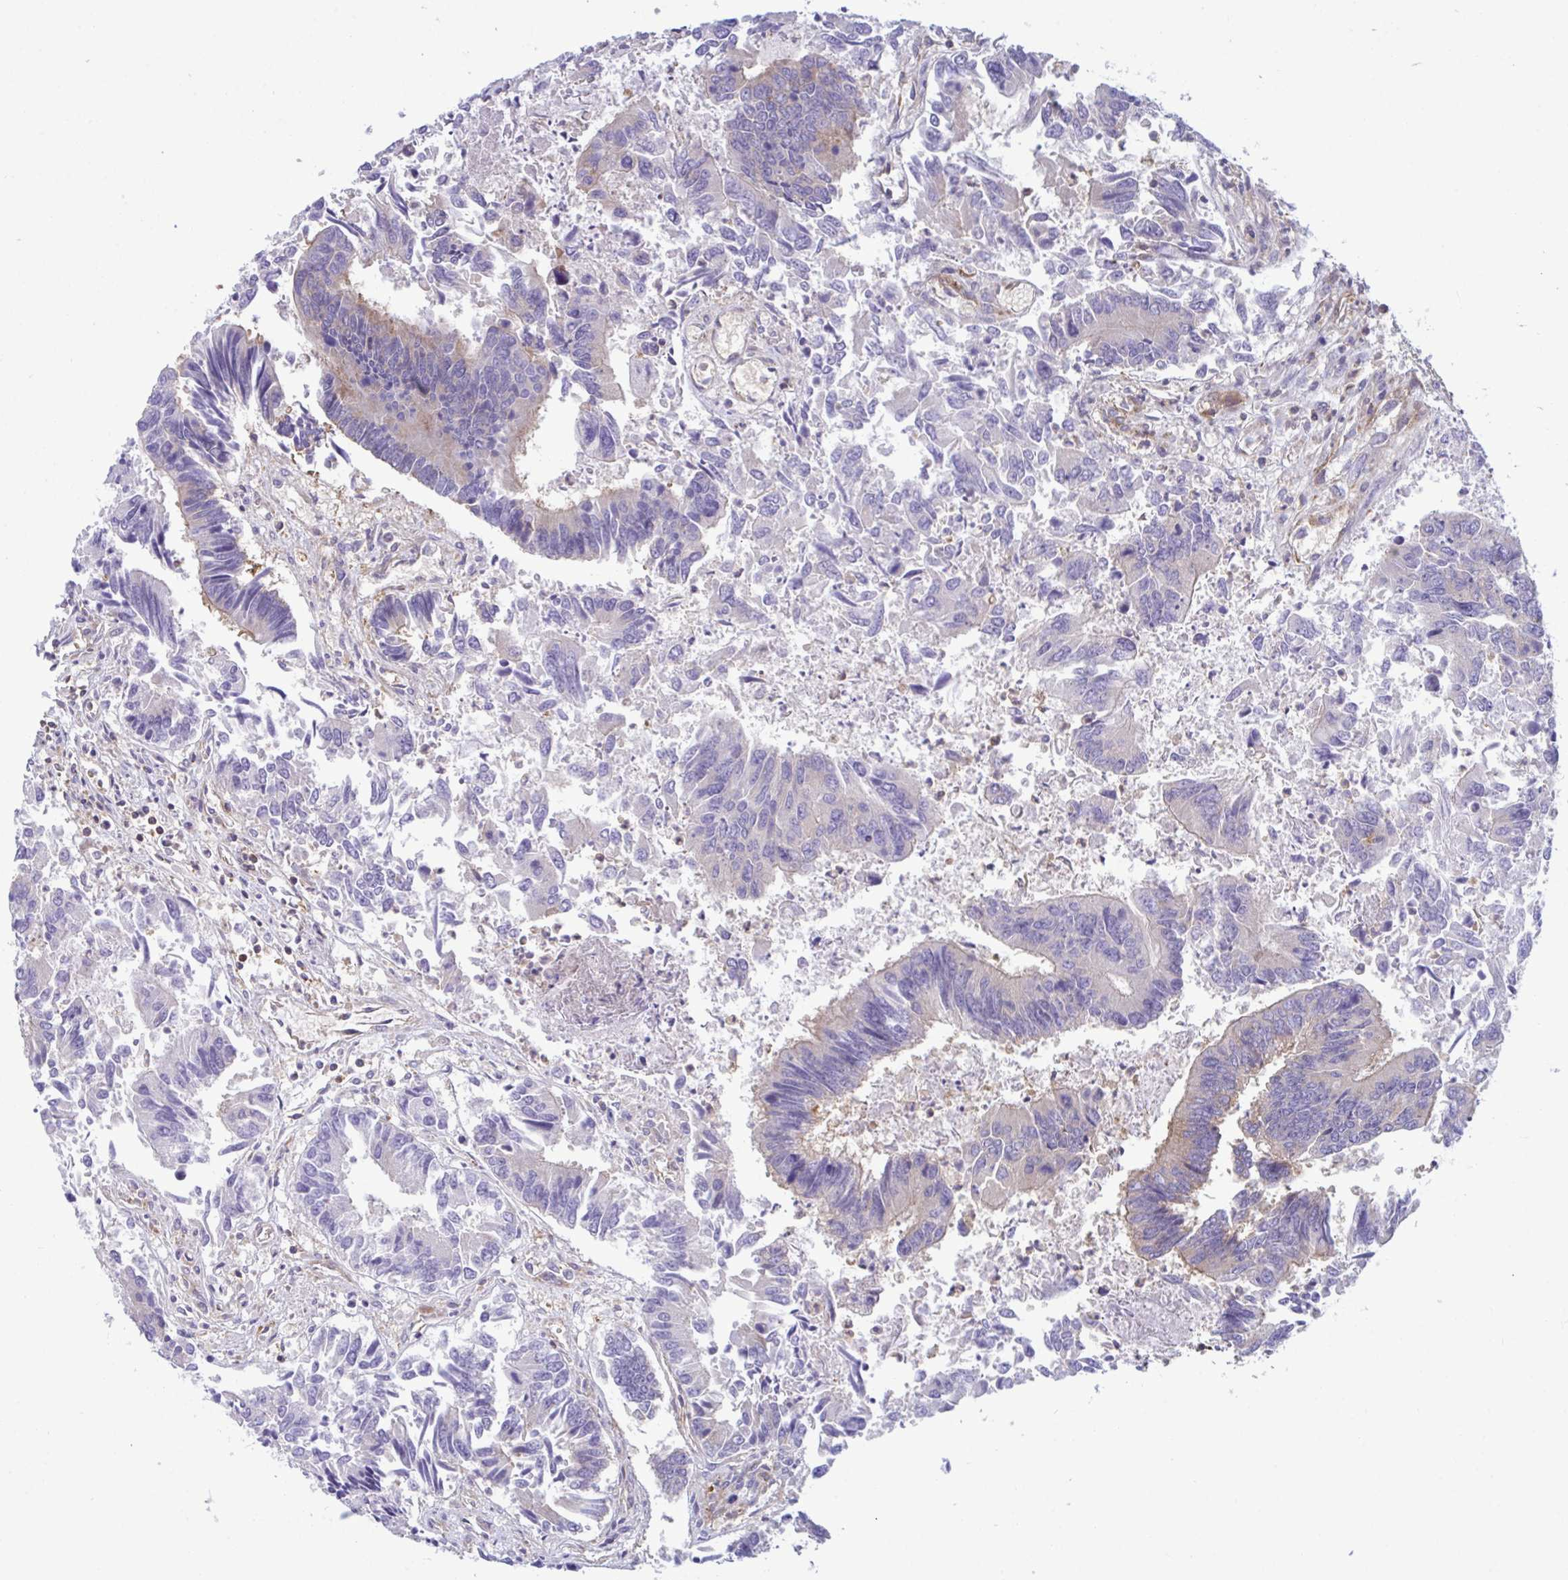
{"staining": {"intensity": "negative", "quantity": "none", "location": "none"}, "tissue": "colorectal cancer", "cell_type": "Tumor cells", "image_type": "cancer", "snomed": [{"axis": "morphology", "description": "Adenocarcinoma, NOS"}, {"axis": "topography", "description": "Colon"}], "caption": "High magnification brightfield microscopy of colorectal cancer (adenocarcinoma) stained with DAB (3,3'-diaminobenzidine) (brown) and counterstained with hematoxylin (blue): tumor cells show no significant positivity. (DAB (3,3'-diaminobenzidine) immunohistochemistry visualized using brightfield microscopy, high magnification).", "gene": "TSC22D3", "patient": {"sex": "female", "age": 67}}